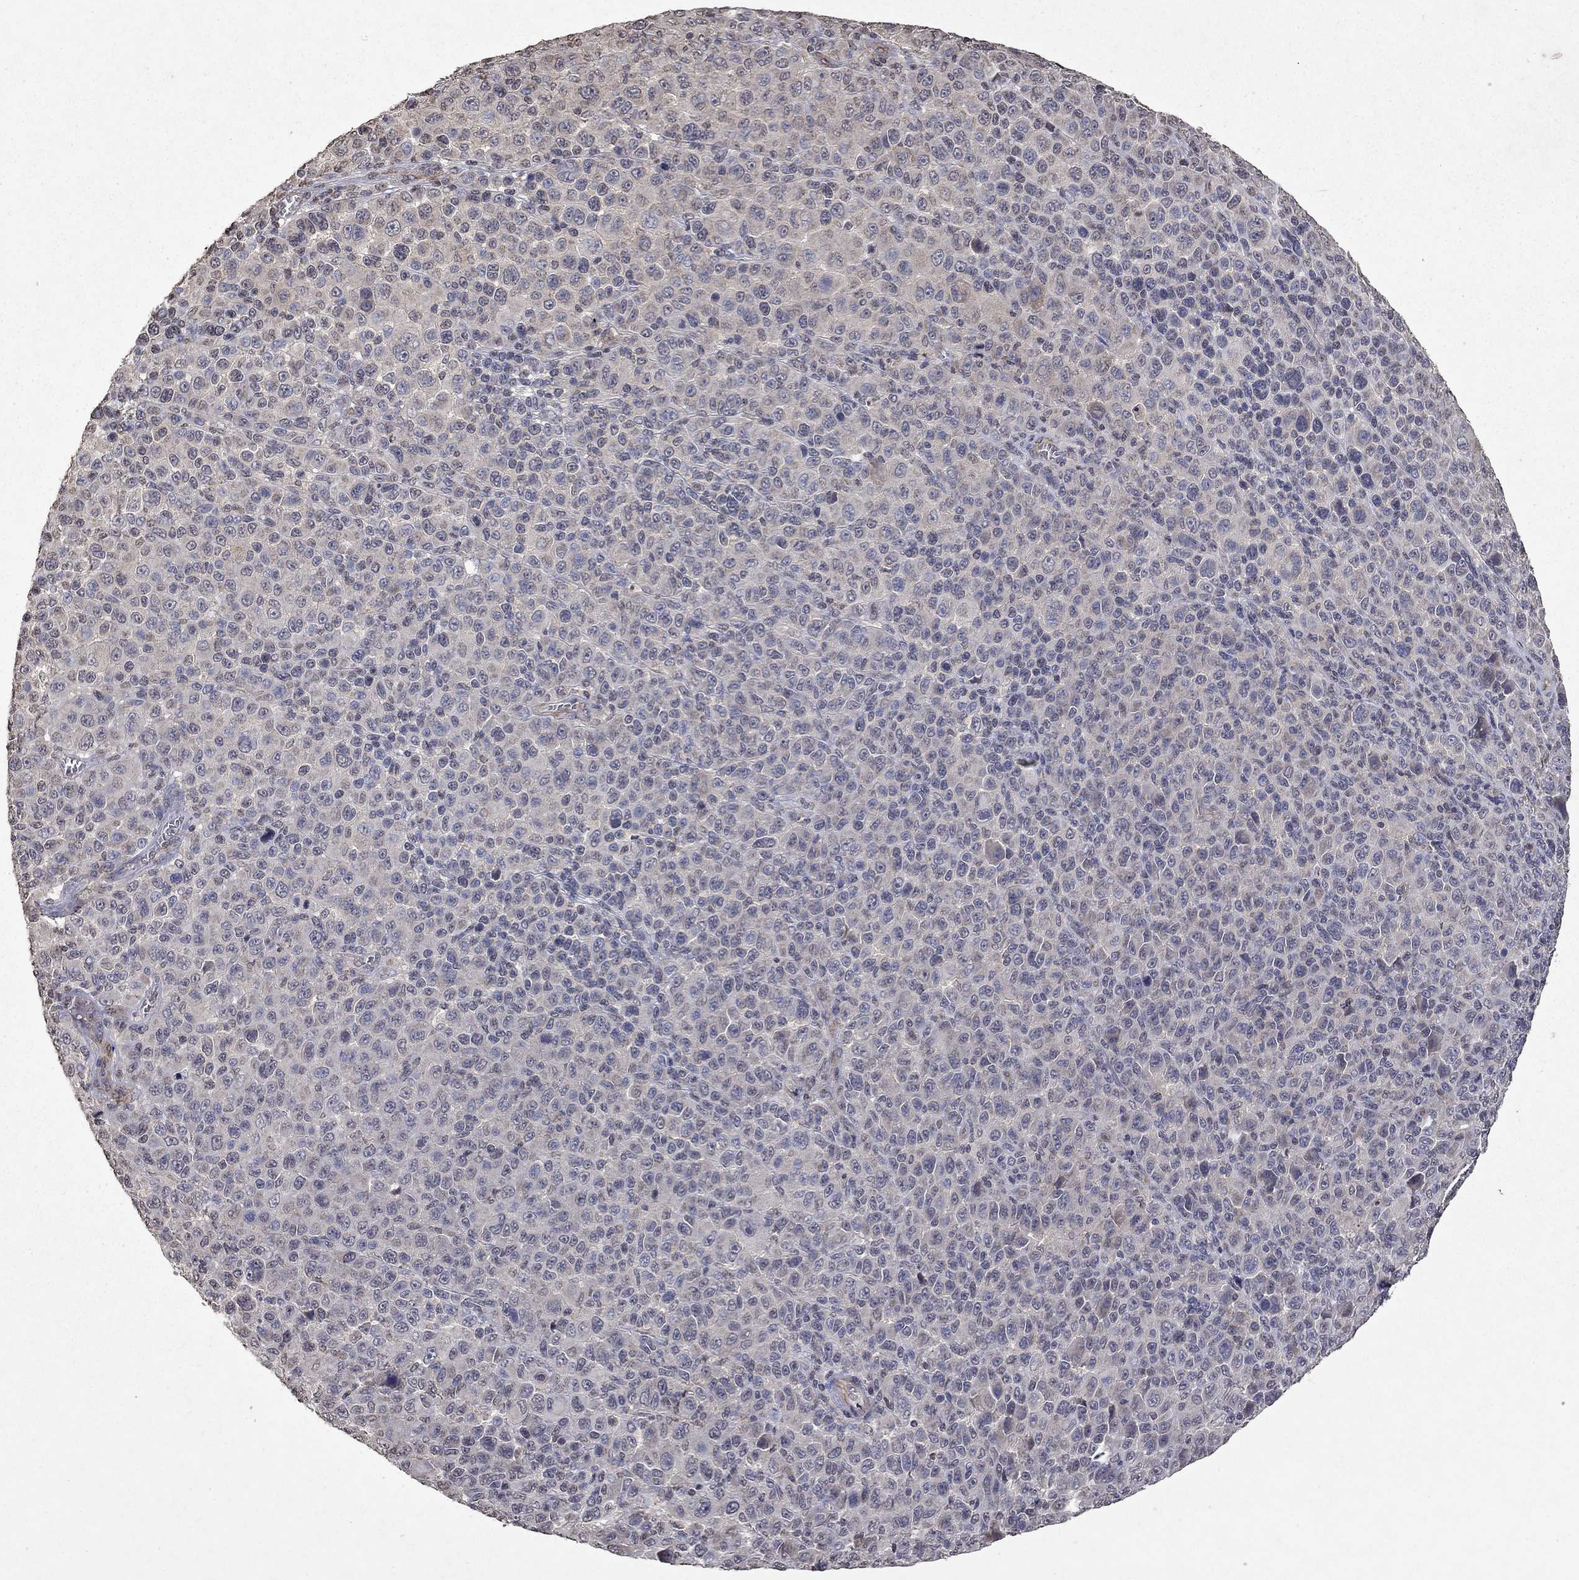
{"staining": {"intensity": "weak", "quantity": "<25%", "location": "cytoplasmic/membranous"}, "tissue": "melanoma", "cell_type": "Tumor cells", "image_type": "cancer", "snomed": [{"axis": "morphology", "description": "Malignant melanoma, NOS"}, {"axis": "topography", "description": "Skin"}], "caption": "Immunohistochemical staining of malignant melanoma reveals no significant staining in tumor cells.", "gene": "TTC38", "patient": {"sex": "female", "age": 57}}